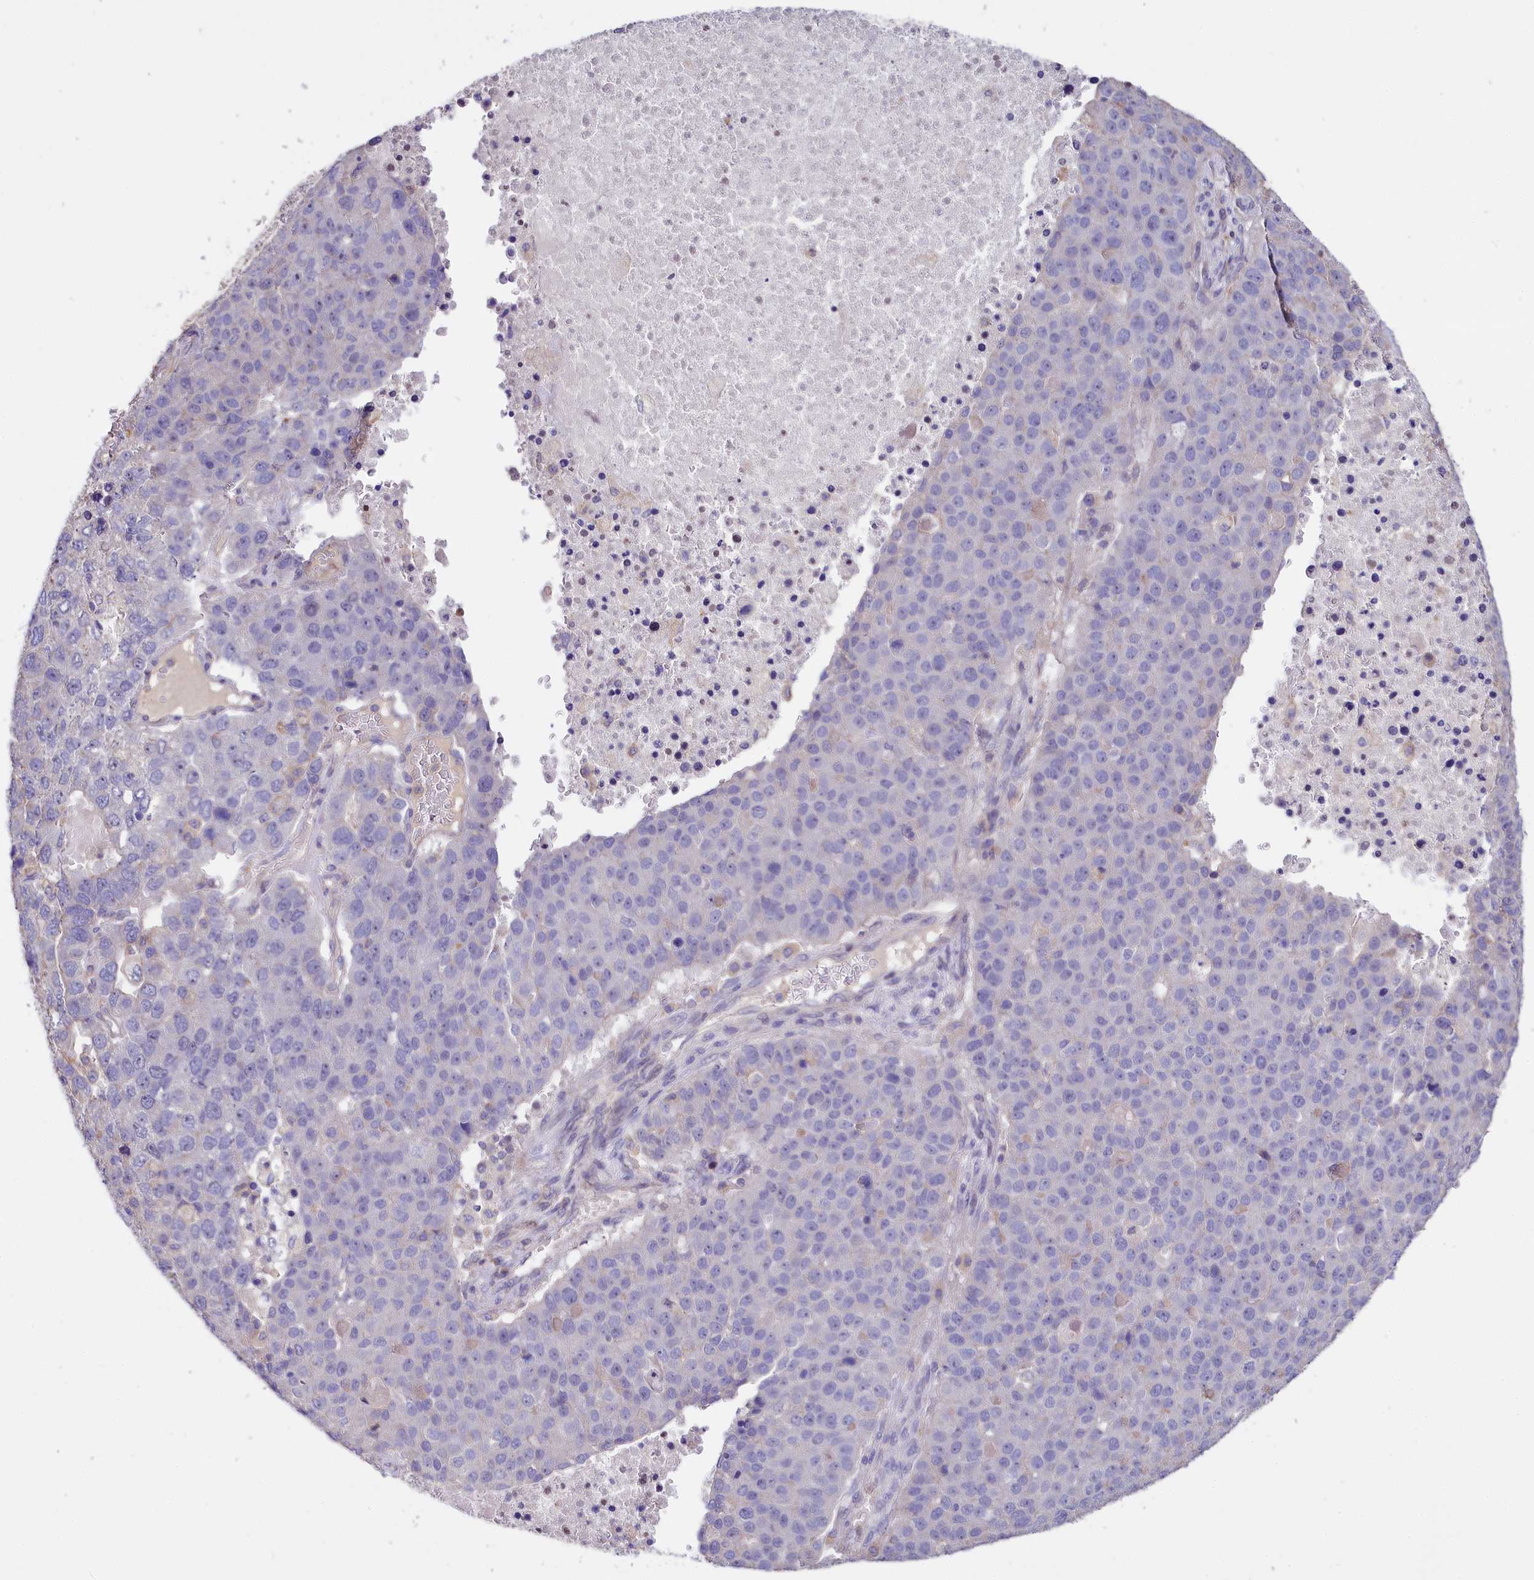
{"staining": {"intensity": "negative", "quantity": "none", "location": "none"}, "tissue": "pancreatic cancer", "cell_type": "Tumor cells", "image_type": "cancer", "snomed": [{"axis": "morphology", "description": "Adenocarcinoma, NOS"}, {"axis": "topography", "description": "Pancreas"}], "caption": "The micrograph exhibits no significant positivity in tumor cells of pancreatic adenocarcinoma.", "gene": "RPUSD3", "patient": {"sex": "female", "age": 61}}